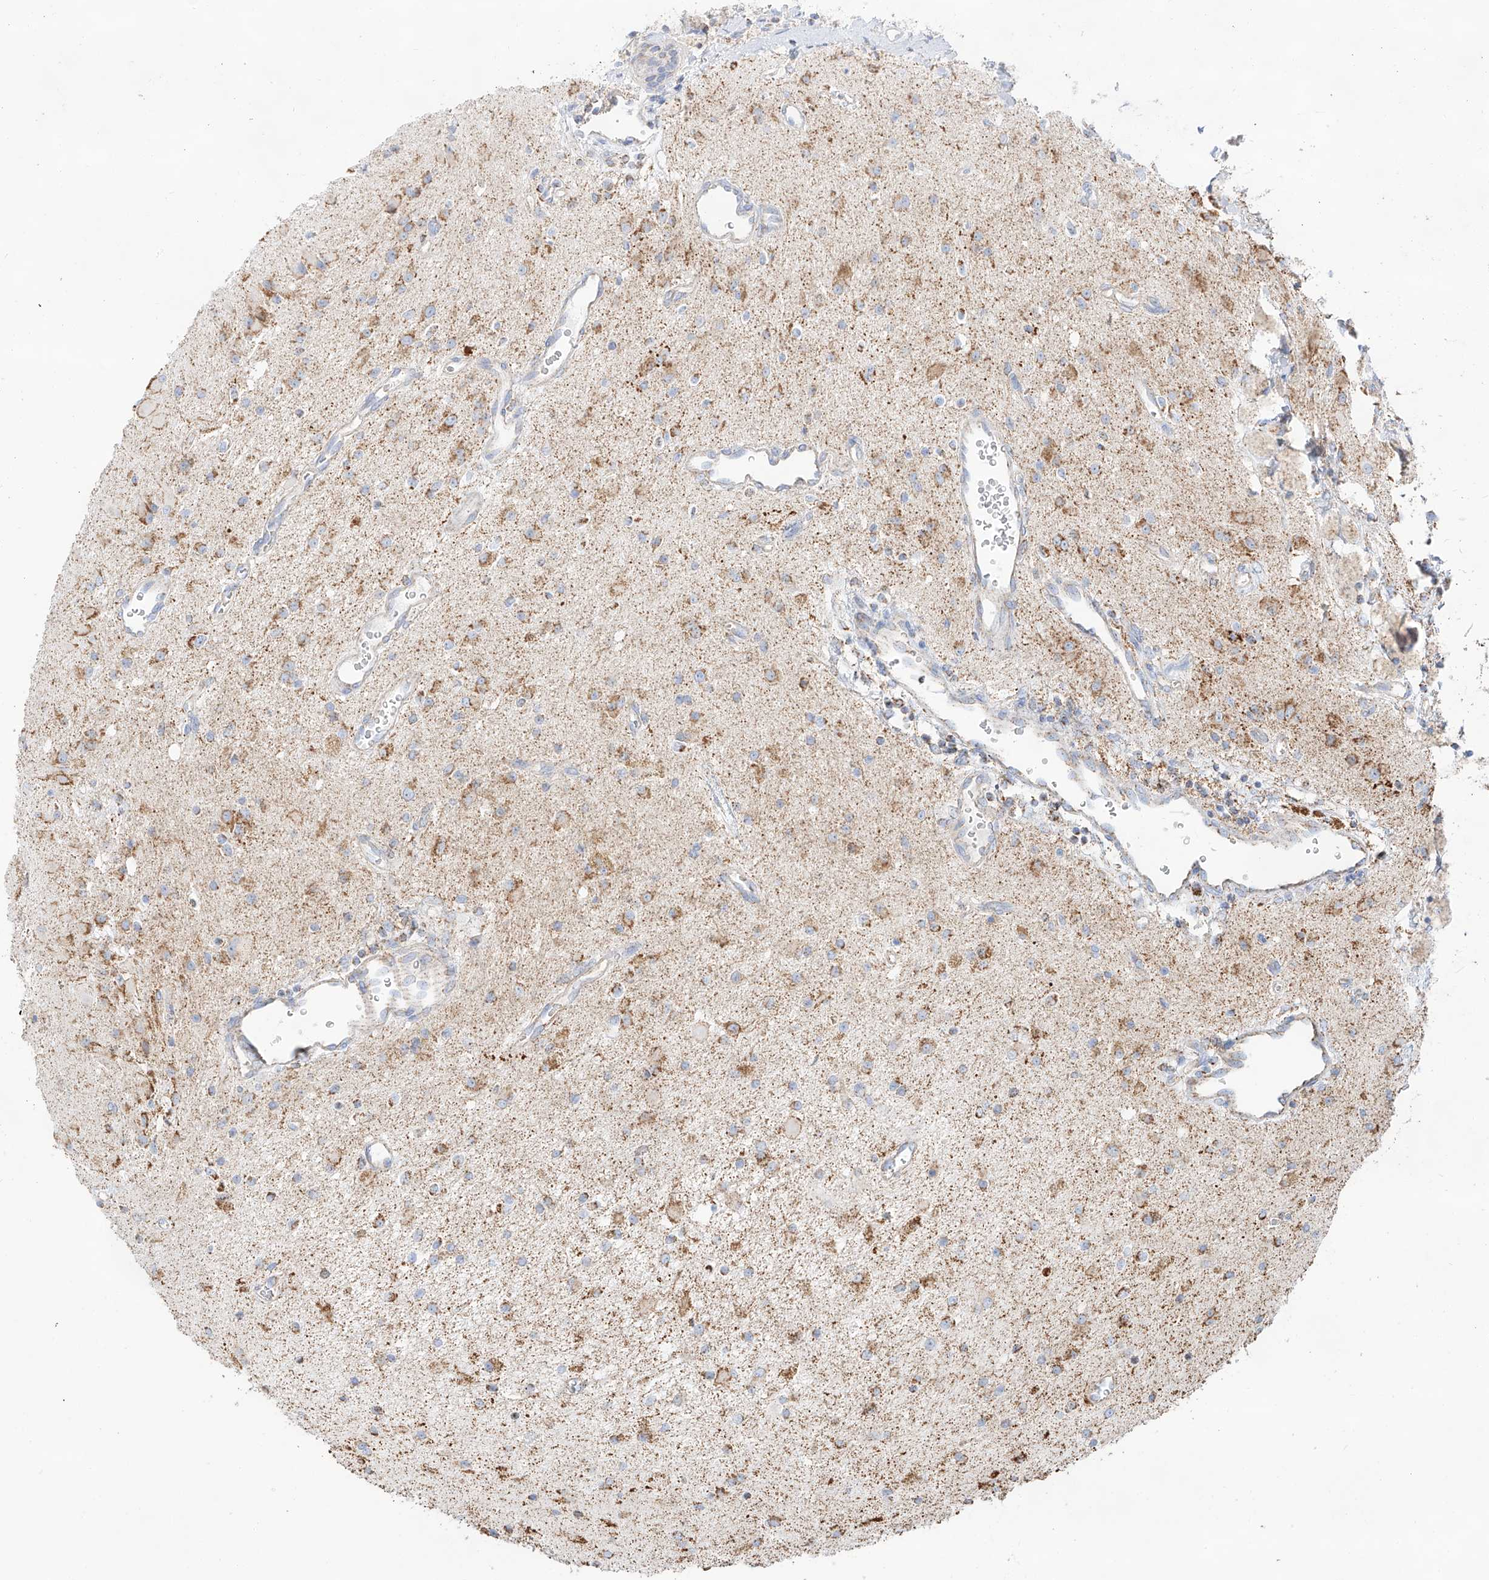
{"staining": {"intensity": "moderate", "quantity": "25%-75%", "location": "cytoplasmic/membranous"}, "tissue": "glioma", "cell_type": "Tumor cells", "image_type": "cancer", "snomed": [{"axis": "morphology", "description": "Glioma, malignant, High grade"}, {"axis": "topography", "description": "Brain"}], "caption": "Protein expression analysis of human high-grade glioma (malignant) reveals moderate cytoplasmic/membranous positivity in about 25%-75% of tumor cells. The staining was performed using DAB (3,3'-diaminobenzidine) to visualize the protein expression in brown, while the nuclei were stained in blue with hematoxylin (Magnification: 20x).", "gene": "TTC27", "patient": {"sex": "male", "age": 34}}